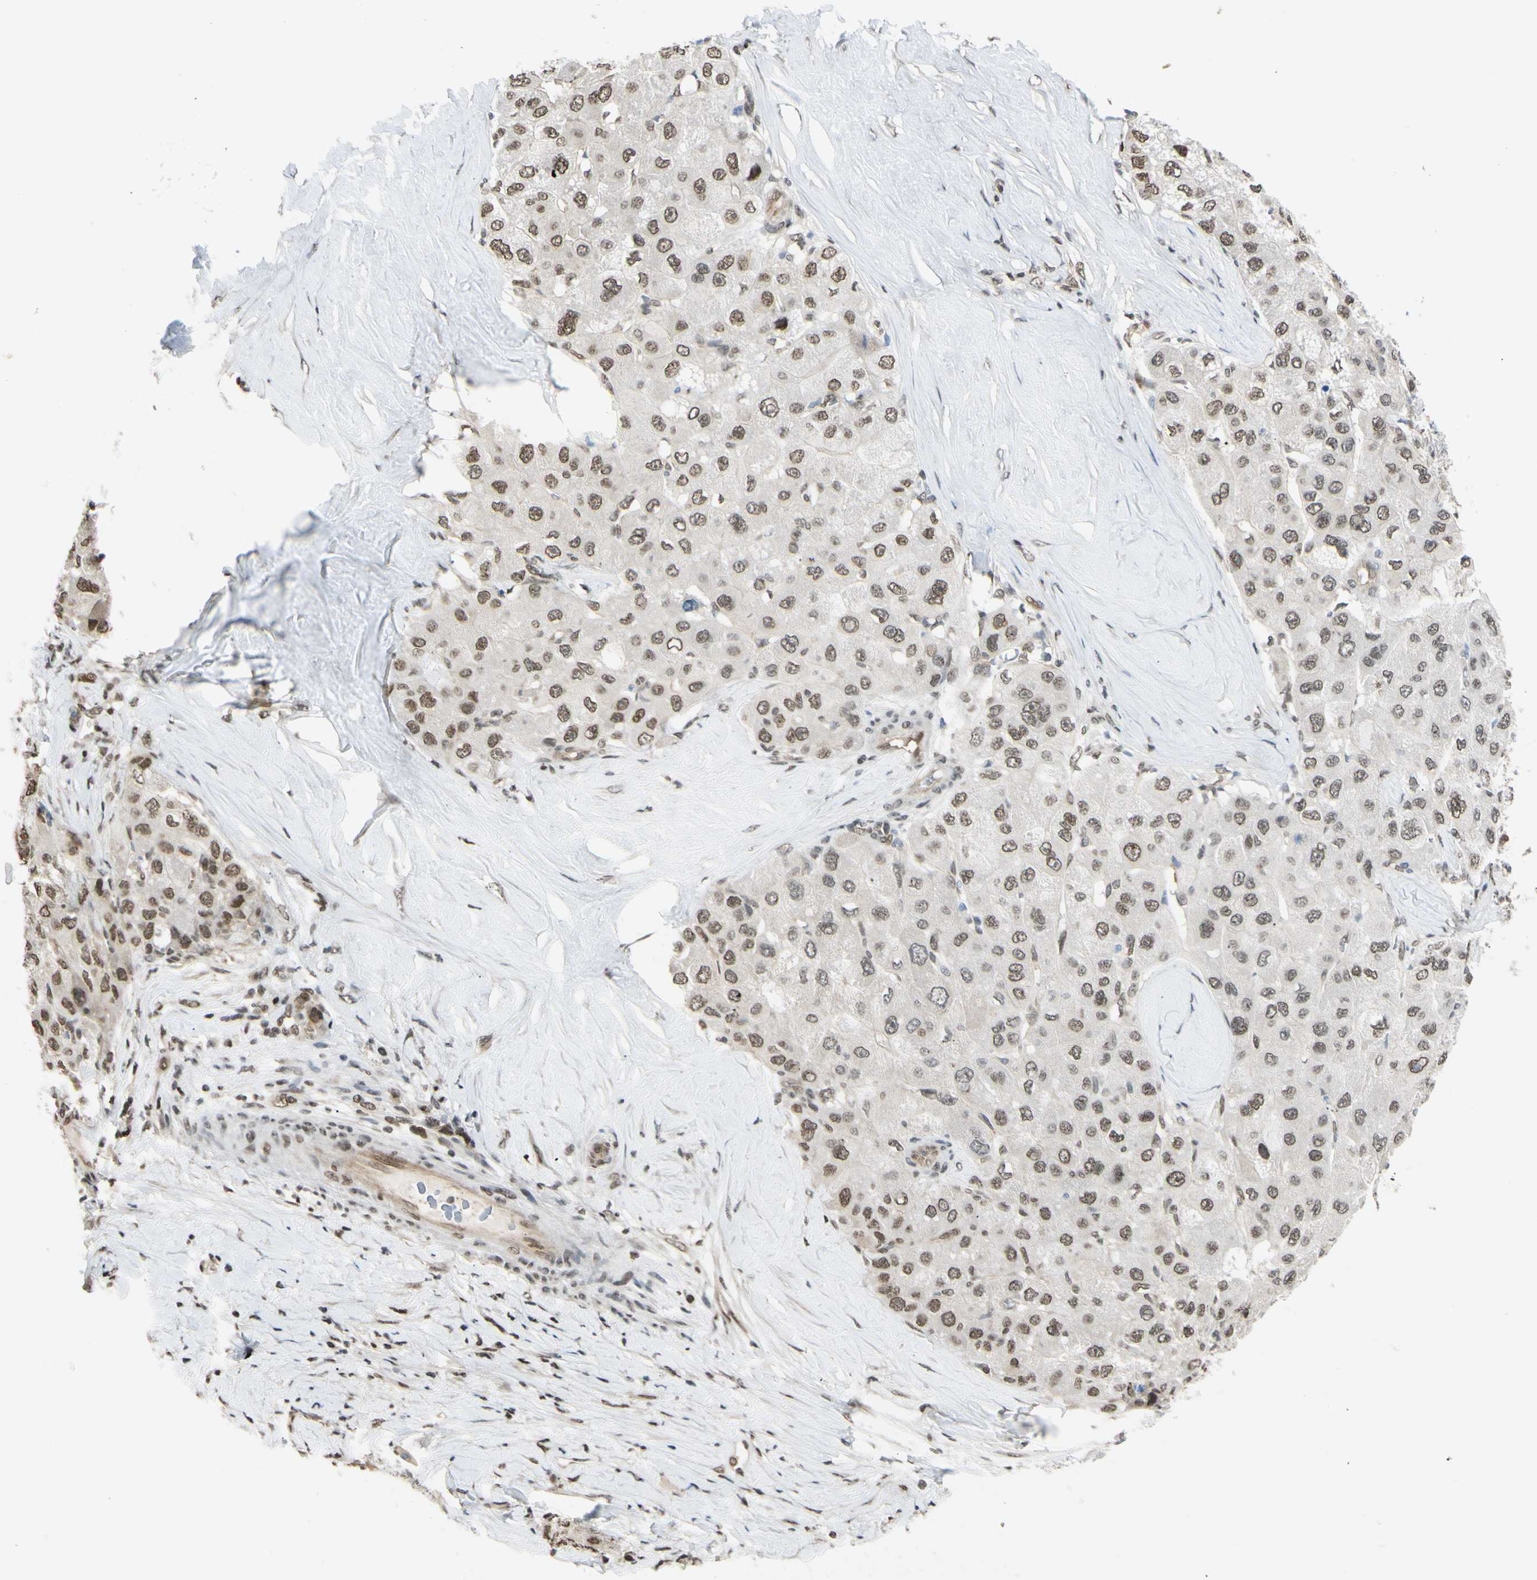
{"staining": {"intensity": "weak", "quantity": ">75%", "location": "nuclear"}, "tissue": "liver cancer", "cell_type": "Tumor cells", "image_type": "cancer", "snomed": [{"axis": "morphology", "description": "Carcinoma, Hepatocellular, NOS"}, {"axis": "topography", "description": "Liver"}], "caption": "The immunohistochemical stain labels weak nuclear staining in tumor cells of liver cancer tissue.", "gene": "SUFU", "patient": {"sex": "male", "age": 80}}